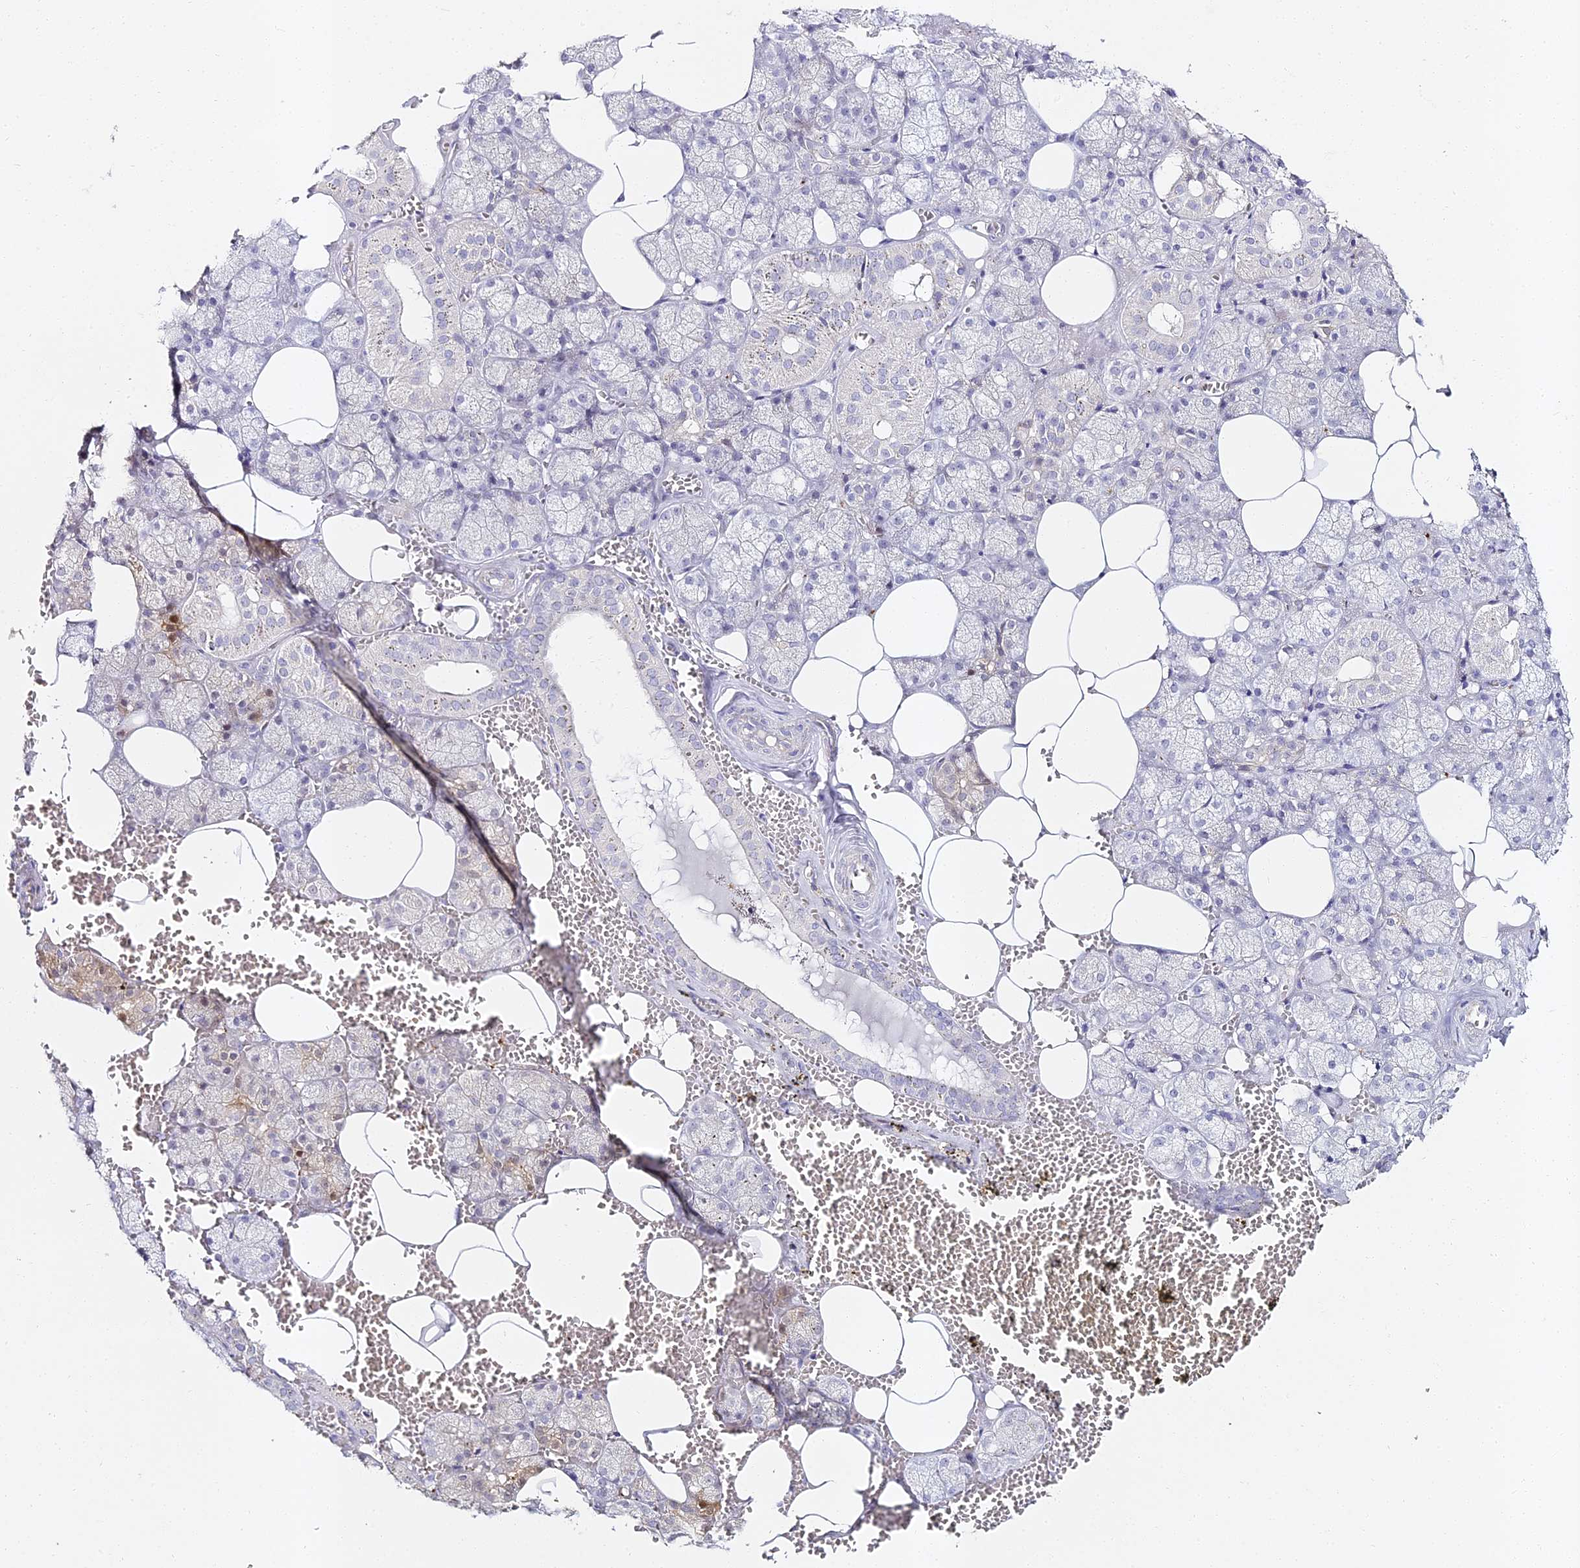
{"staining": {"intensity": "negative", "quantity": "none", "location": "none"}, "tissue": "salivary gland", "cell_type": "Glandular cells", "image_type": "normal", "snomed": [{"axis": "morphology", "description": "Normal tissue, NOS"}, {"axis": "topography", "description": "Salivary gland"}], "caption": "Salivary gland was stained to show a protein in brown. There is no significant staining in glandular cells. (IHC, brightfield microscopy, high magnification).", "gene": "ALPG", "patient": {"sex": "male", "age": 62}}